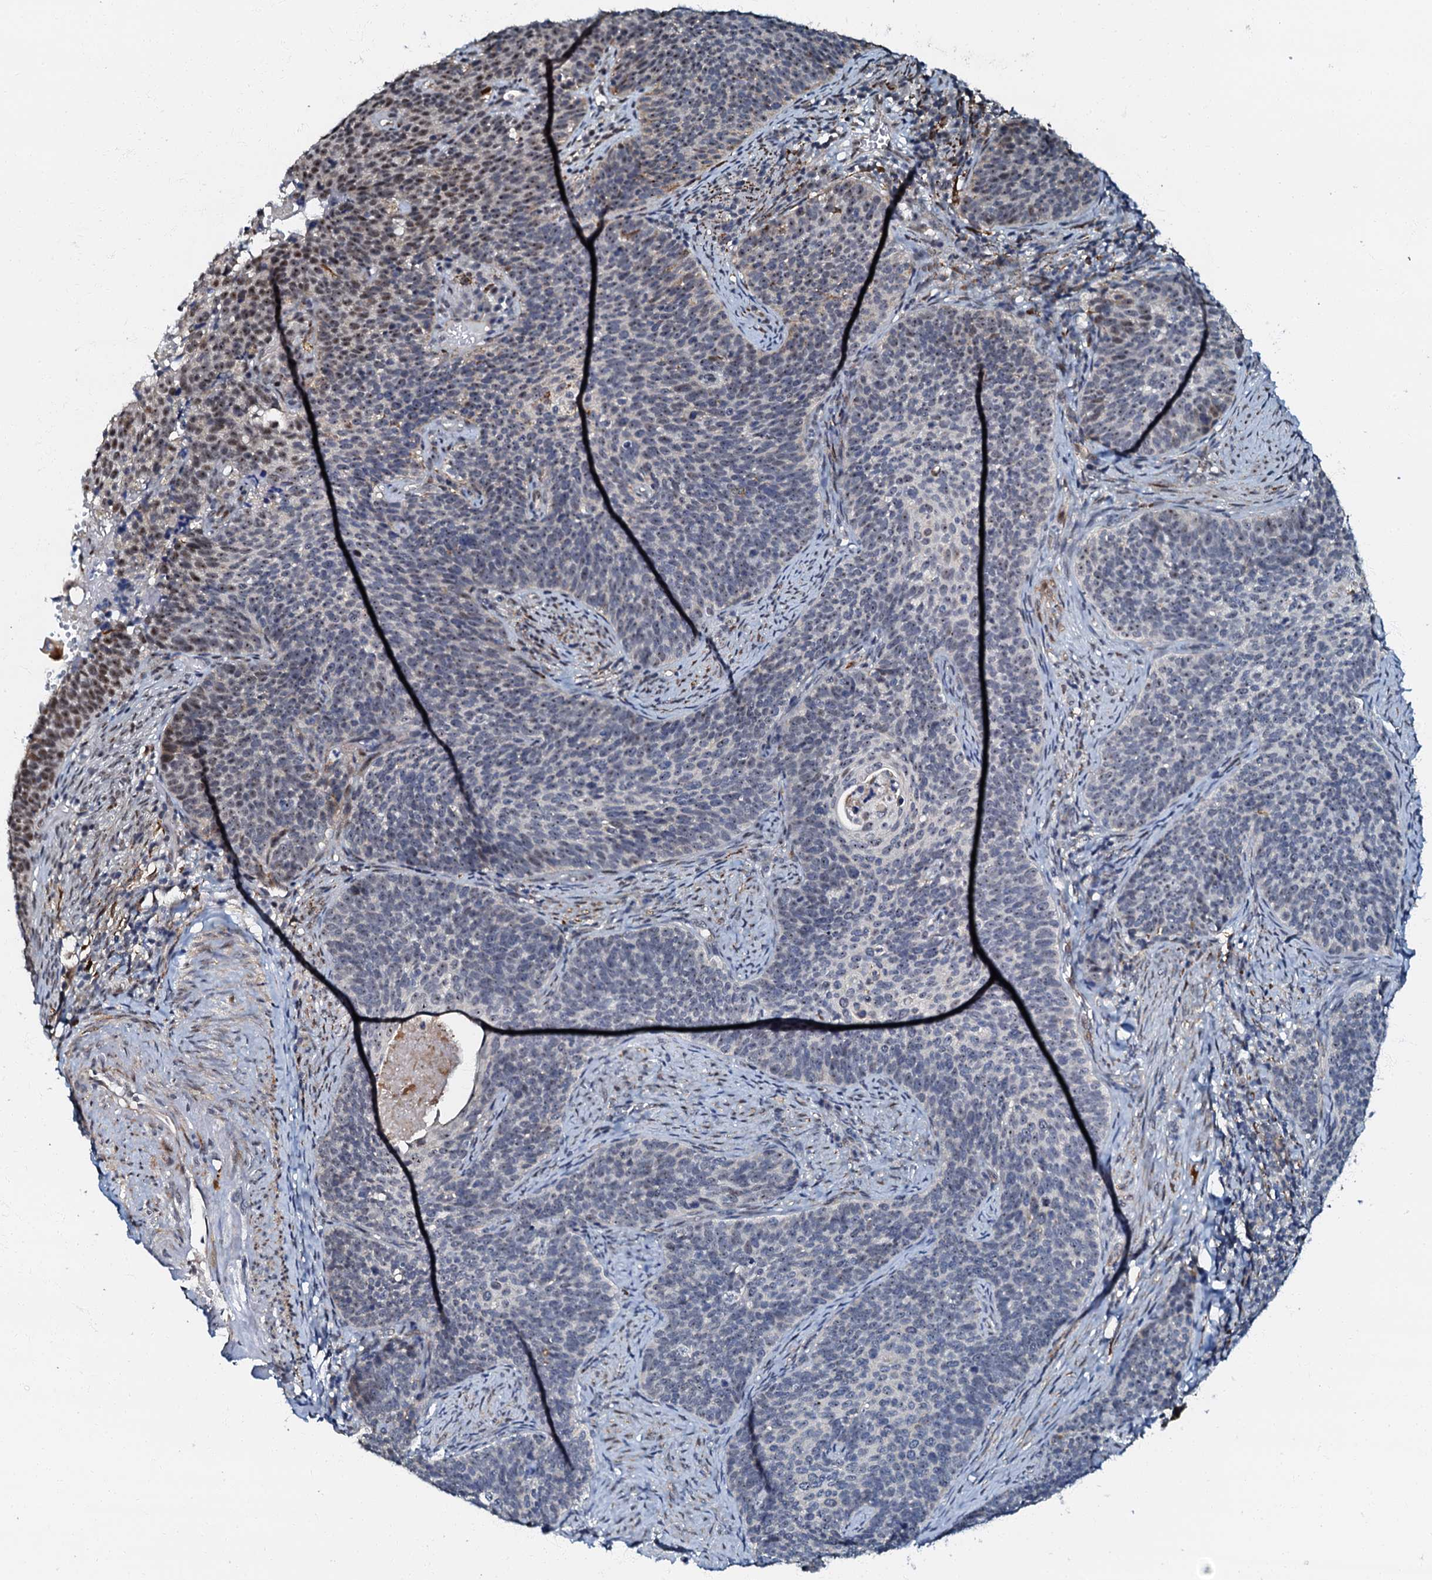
{"staining": {"intensity": "moderate", "quantity": "<25%", "location": "nuclear"}, "tissue": "cervical cancer", "cell_type": "Tumor cells", "image_type": "cancer", "snomed": [{"axis": "morphology", "description": "Normal tissue, NOS"}, {"axis": "morphology", "description": "Squamous cell carcinoma, NOS"}, {"axis": "topography", "description": "Cervix"}], "caption": "IHC (DAB (3,3'-diaminobenzidine)) staining of cervical cancer (squamous cell carcinoma) displays moderate nuclear protein expression in about <25% of tumor cells. (Stains: DAB in brown, nuclei in blue, Microscopy: brightfield microscopy at high magnification).", "gene": "OLAH", "patient": {"sex": "female", "age": 39}}